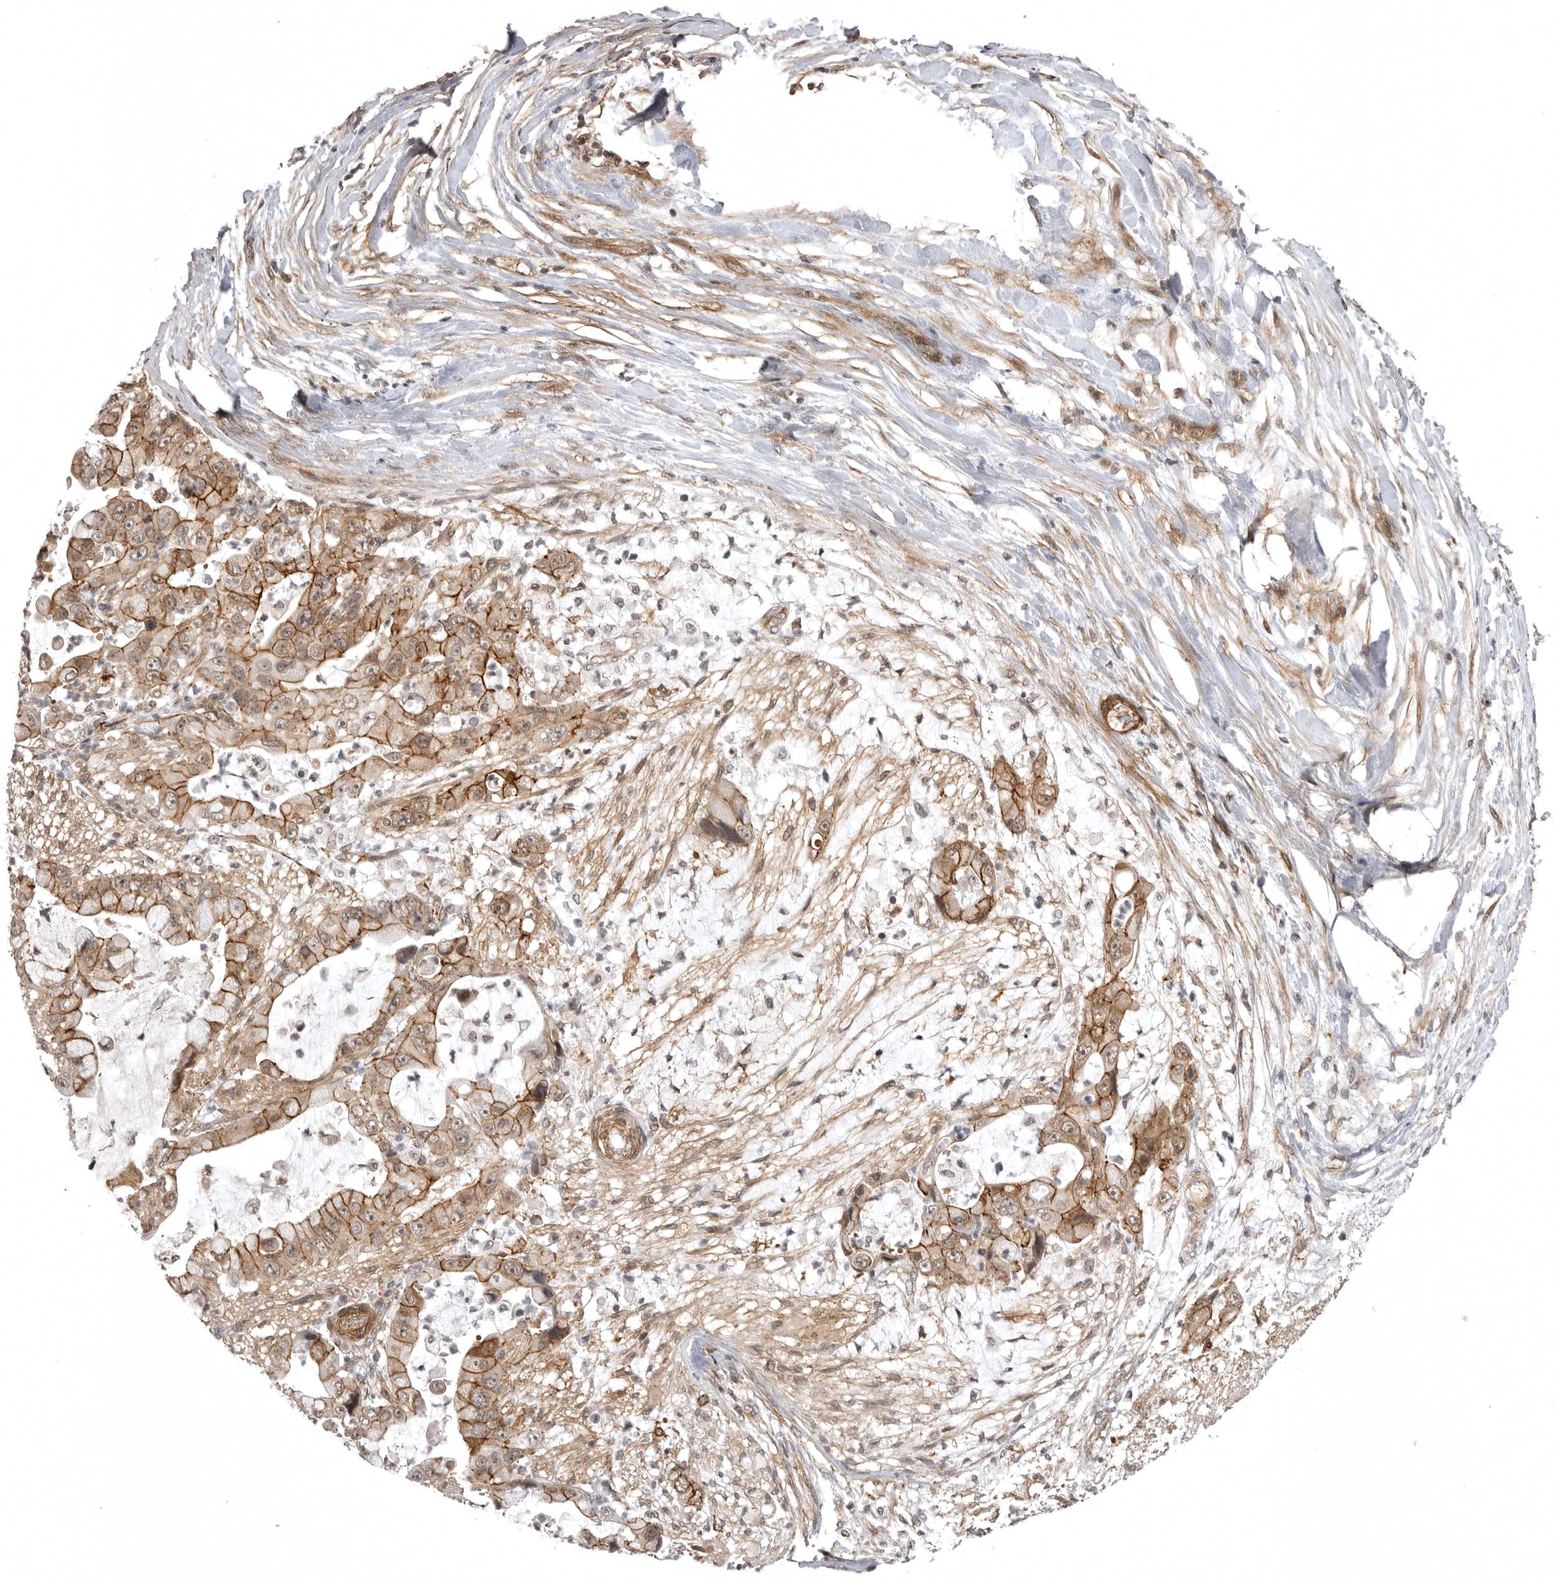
{"staining": {"intensity": "moderate", "quantity": ">75%", "location": "cytoplasmic/membranous"}, "tissue": "liver cancer", "cell_type": "Tumor cells", "image_type": "cancer", "snomed": [{"axis": "morphology", "description": "Cholangiocarcinoma"}, {"axis": "topography", "description": "Liver"}], "caption": "Immunohistochemical staining of human liver cholangiocarcinoma shows medium levels of moderate cytoplasmic/membranous protein positivity in approximately >75% of tumor cells.", "gene": "SORBS1", "patient": {"sex": "female", "age": 54}}